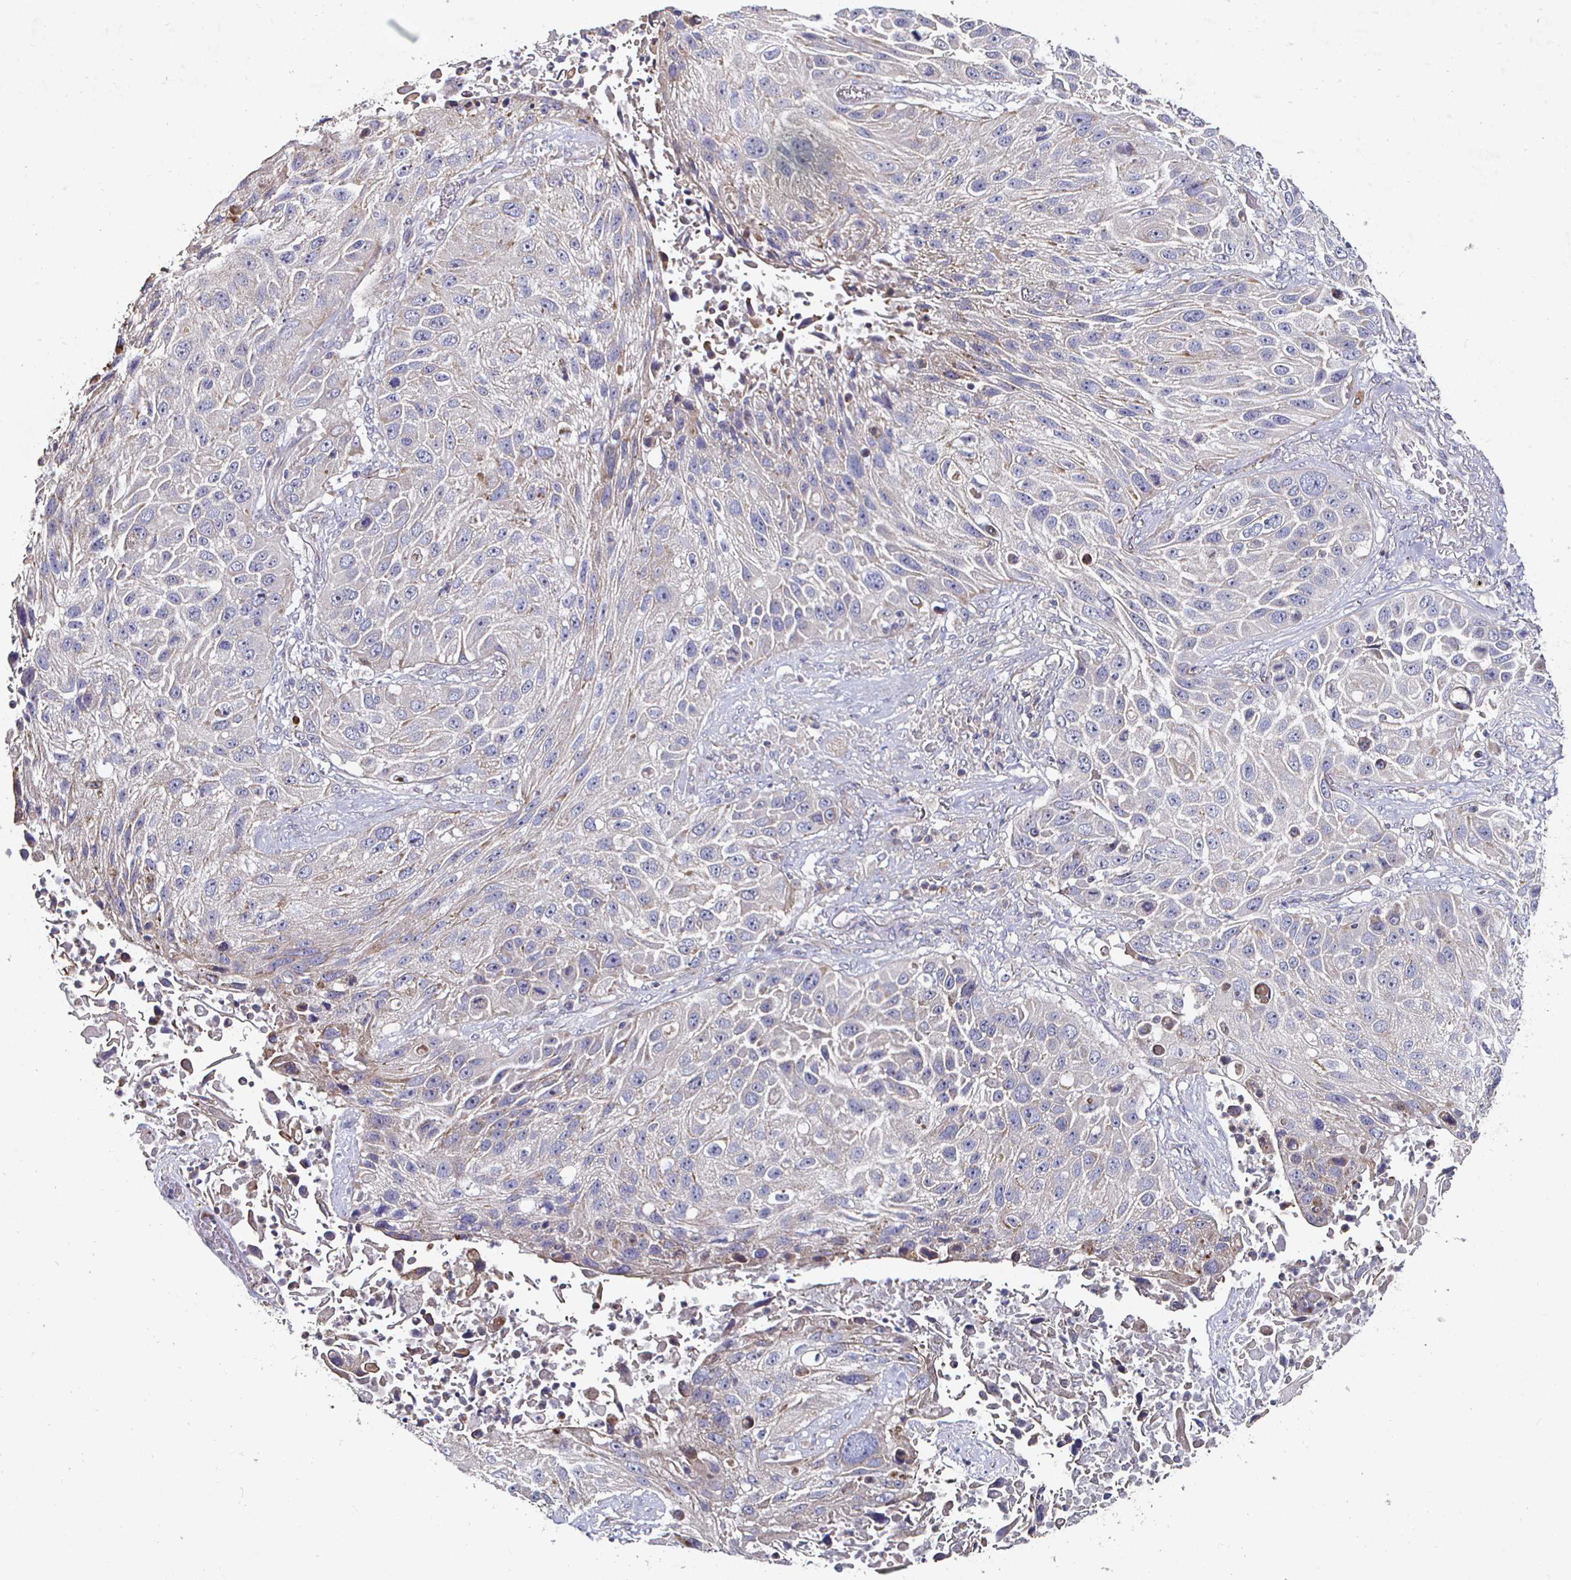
{"staining": {"intensity": "negative", "quantity": "none", "location": "none"}, "tissue": "lung cancer", "cell_type": "Tumor cells", "image_type": "cancer", "snomed": [{"axis": "morphology", "description": "Normal morphology"}, {"axis": "morphology", "description": "Squamous cell carcinoma, NOS"}, {"axis": "topography", "description": "Lymph node"}, {"axis": "topography", "description": "Lung"}], "caption": "Immunohistochemistry image of lung cancer (squamous cell carcinoma) stained for a protein (brown), which reveals no positivity in tumor cells.", "gene": "NRSN1", "patient": {"sex": "male", "age": 67}}